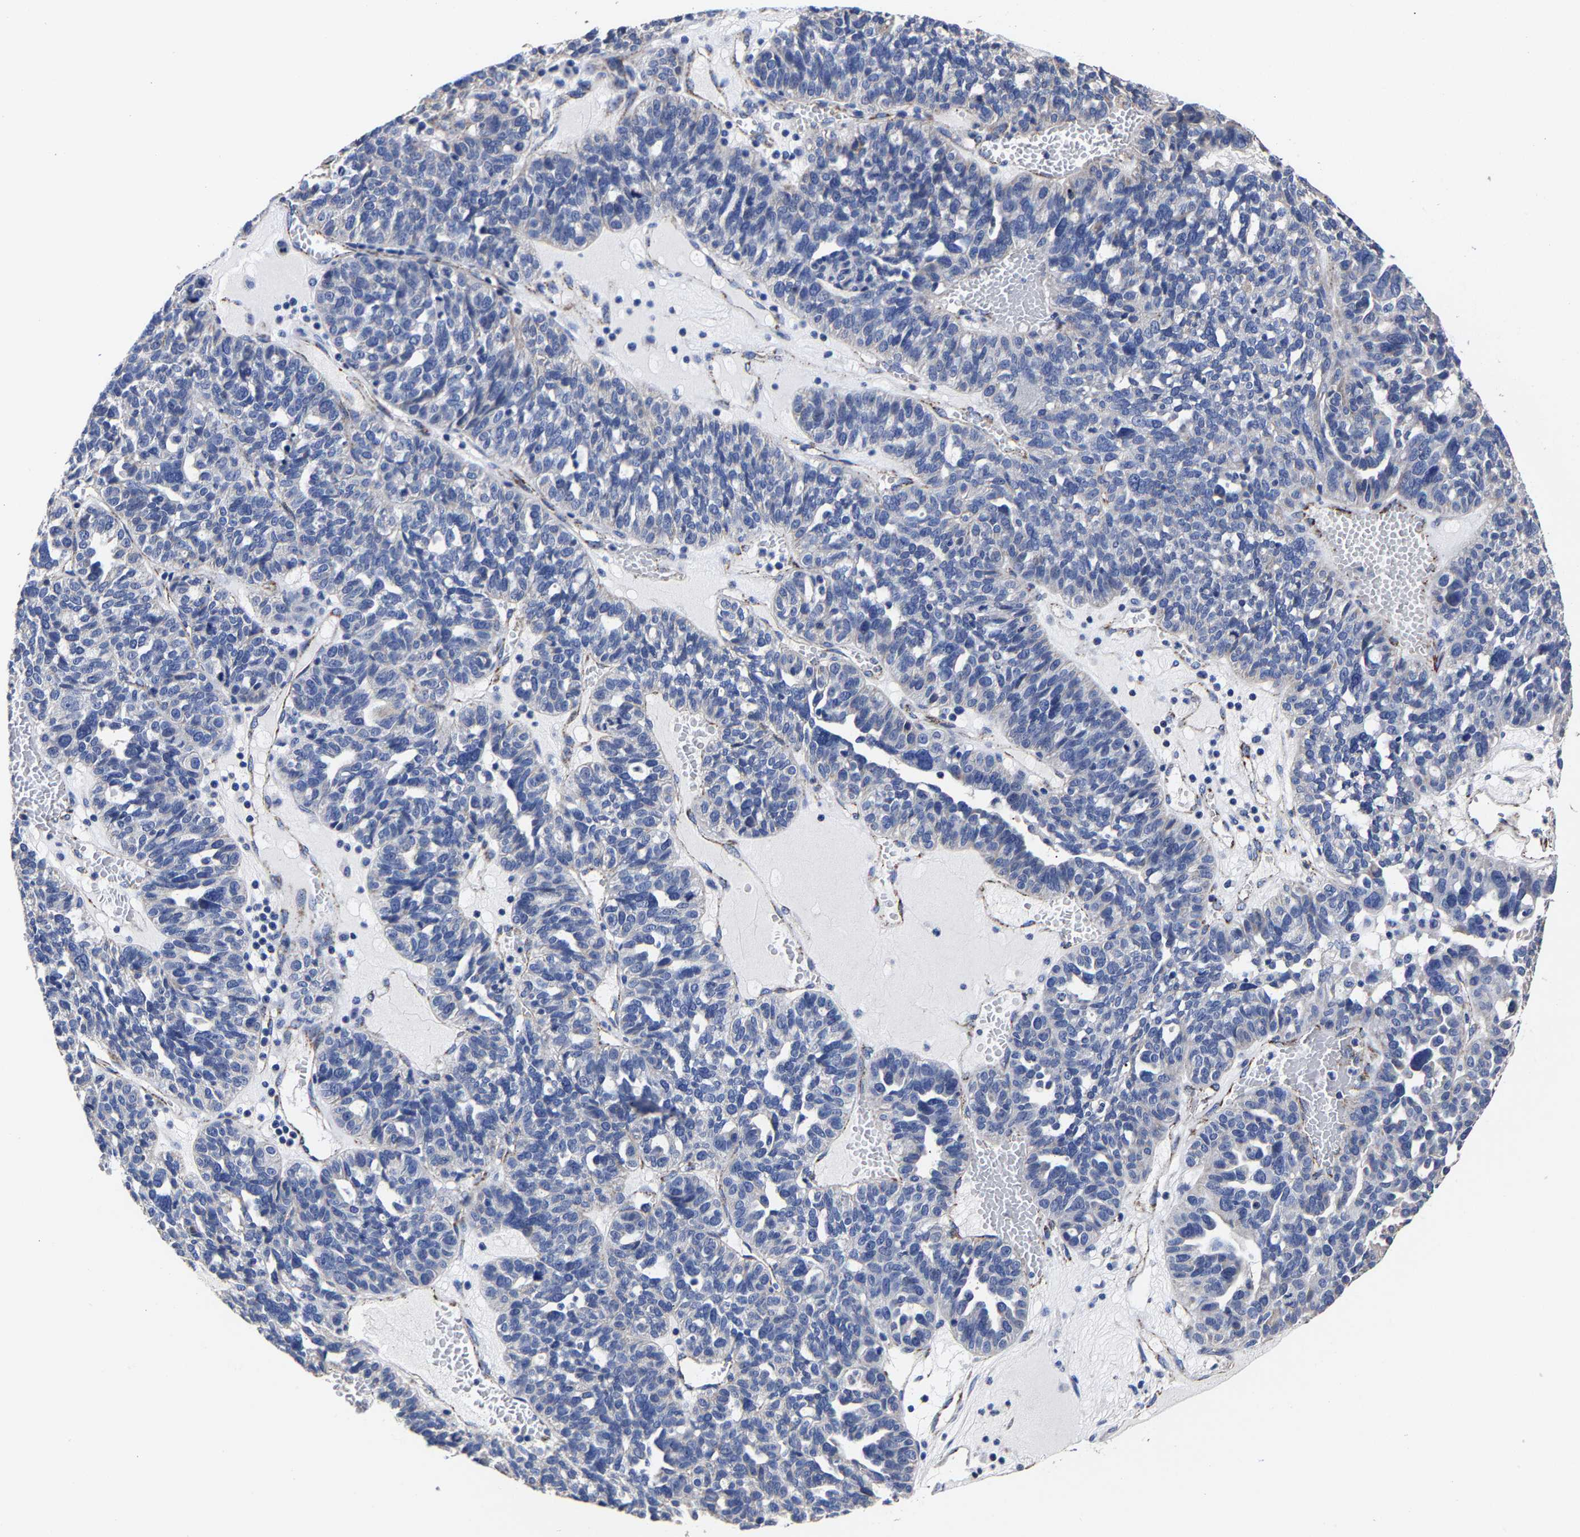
{"staining": {"intensity": "negative", "quantity": "none", "location": "none"}, "tissue": "ovarian cancer", "cell_type": "Tumor cells", "image_type": "cancer", "snomed": [{"axis": "morphology", "description": "Cystadenocarcinoma, serous, NOS"}, {"axis": "topography", "description": "Ovary"}], "caption": "Immunohistochemistry image of human ovarian cancer stained for a protein (brown), which displays no positivity in tumor cells.", "gene": "AASS", "patient": {"sex": "female", "age": 59}}